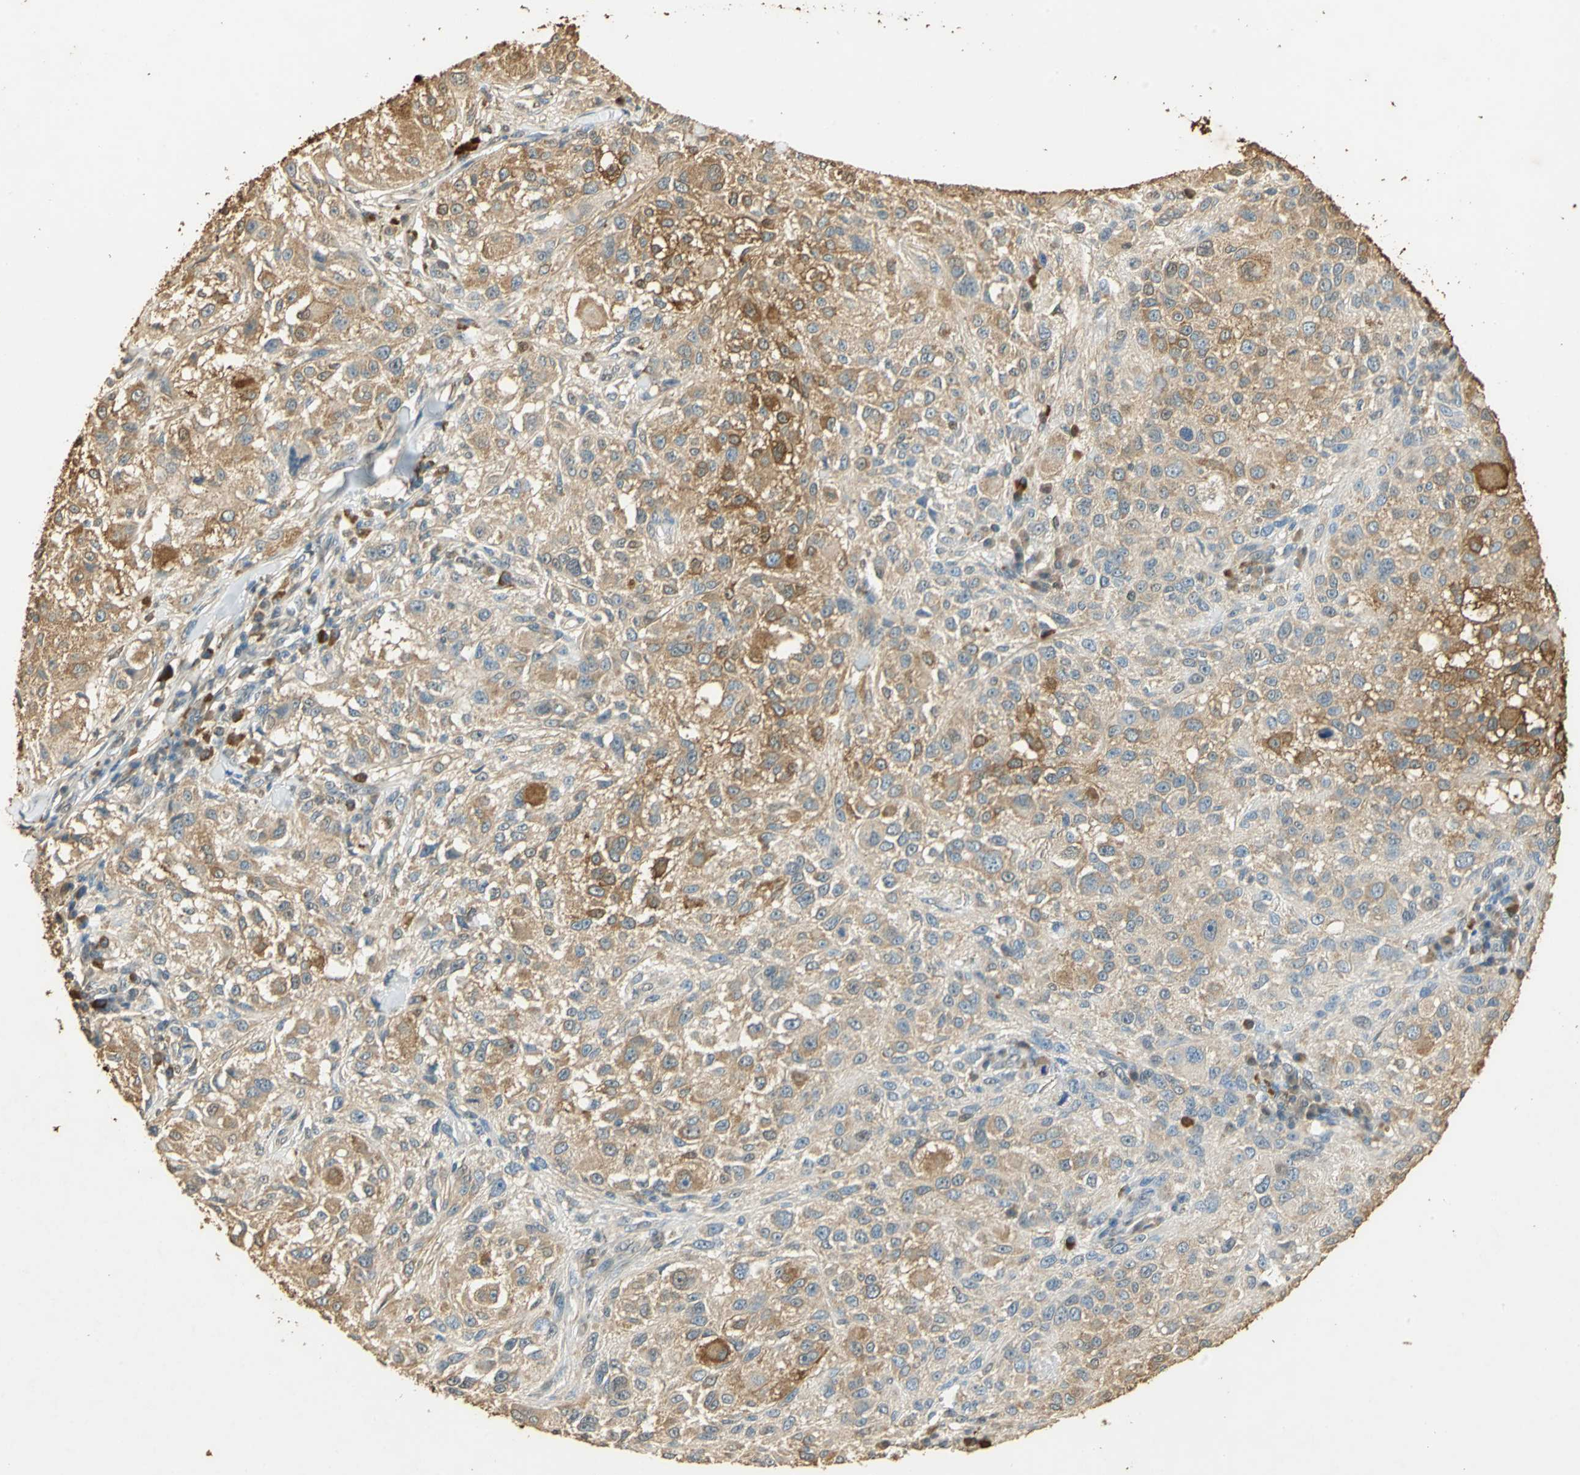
{"staining": {"intensity": "moderate", "quantity": ">75%", "location": "cytoplasmic/membranous"}, "tissue": "melanoma", "cell_type": "Tumor cells", "image_type": "cancer", "snomed": [{"axis": "morphology", "description": "Necrosis, NOS"}, {"axis": "morphology", "description": "Malignant melanoma, NOS"}, {"axis": "topography", "description": "Skin"}], "caption": "Immunohistochemical staining of human melanoma reveals medium levels of moderate cytoplasmic/membranous protein positivity in about >75% of tumor cells. Nuclei are stained in blue.", "gene": "GAPDH", "patient": {"sex": "female", "age": 87}}